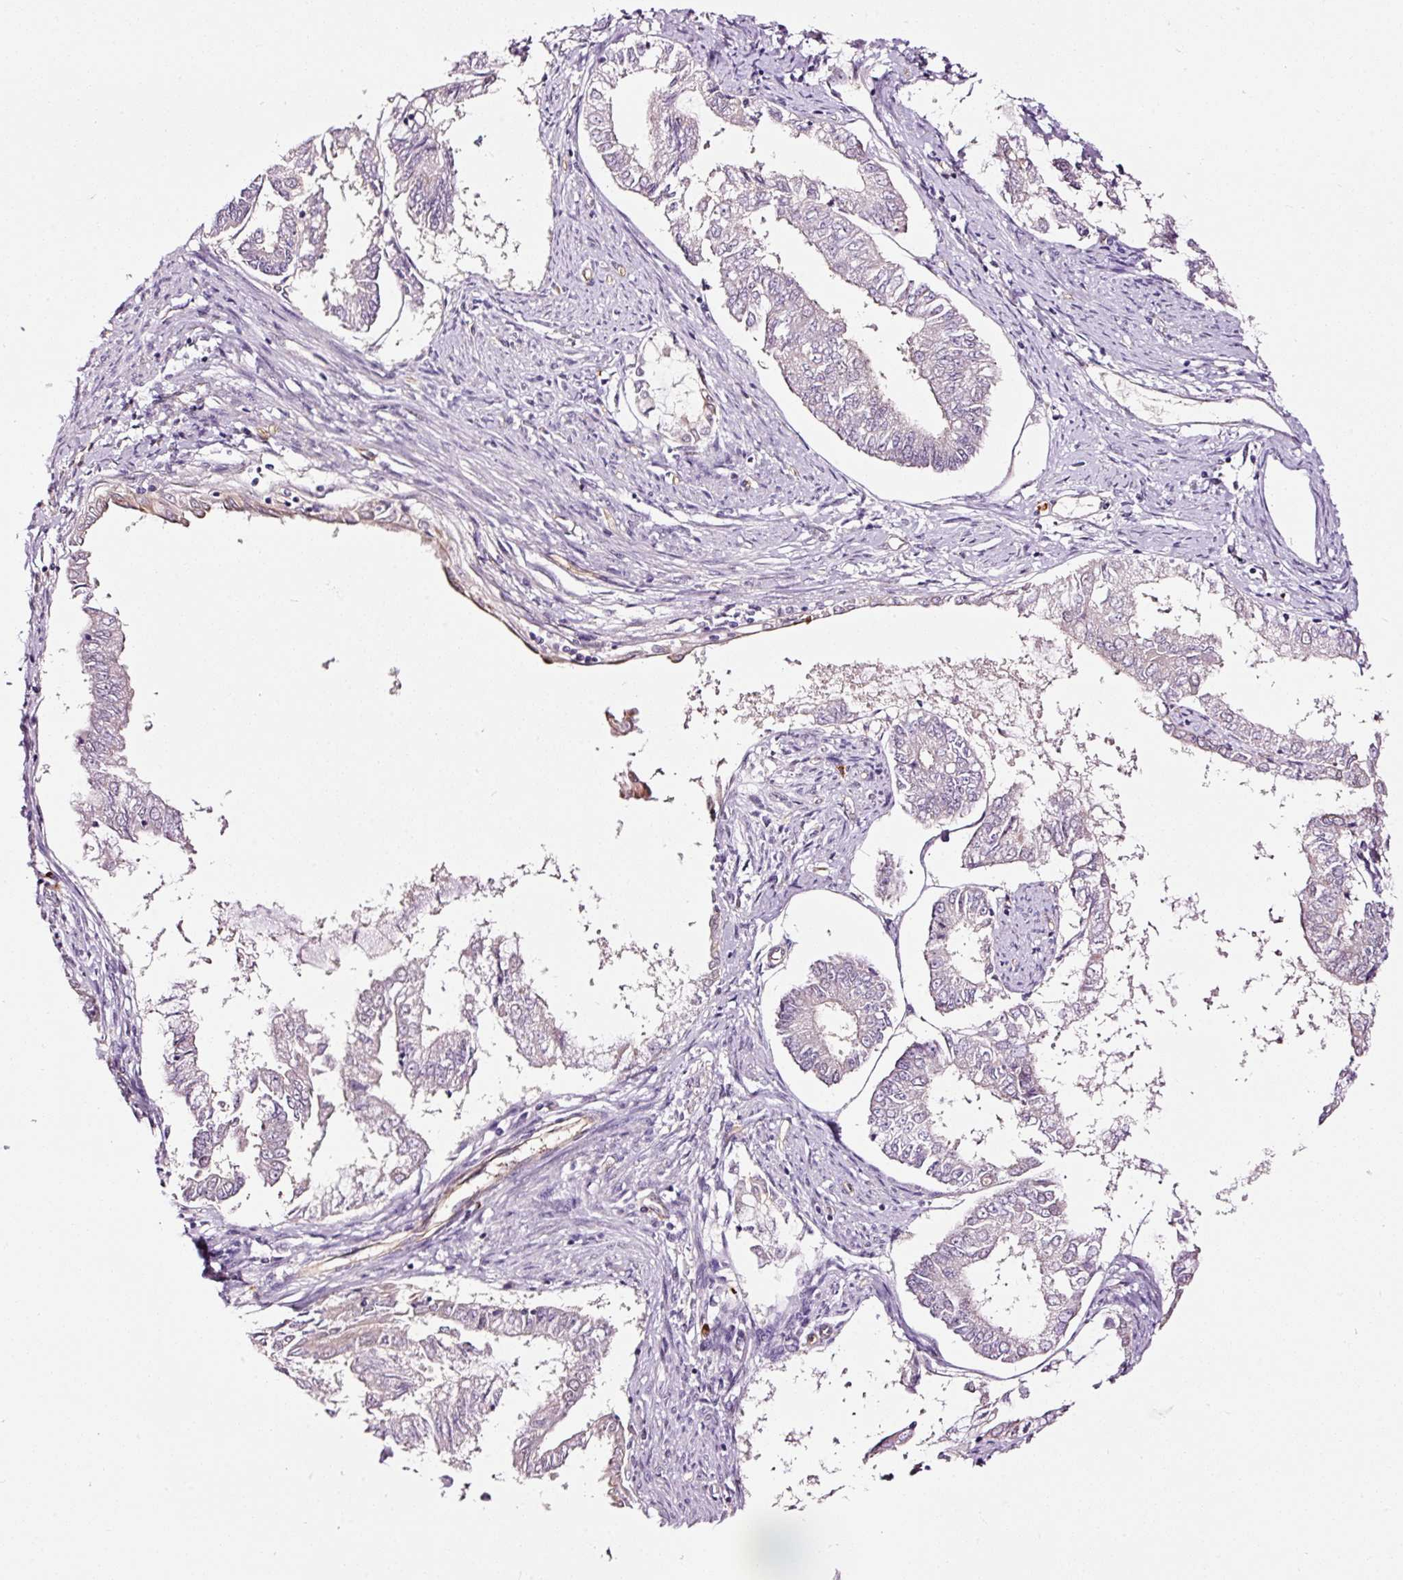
{"staining": {"intensity": "negative", "quantity": "none", "location": "none"}, "tissue": "endometrial cancer", "cell_type": "Tumor cells", "image_type": "cancer", "snomed": [{"axis": "morphology", "description": "Adenocarcinoma, NOS"}, {"axis": "topography", "description": "Endometrium"}], "caption": "The immunohistochemistry micrograph has no significant positivity in tumor cells of endometrial adenocarcinoma tissue. (DAB (3,3'-diaminobenzidine) IHC visualized using brightfield microscopy, high magnification).", "gene": "ABCB4", "patient": {"sex": "female", "age": 76}}